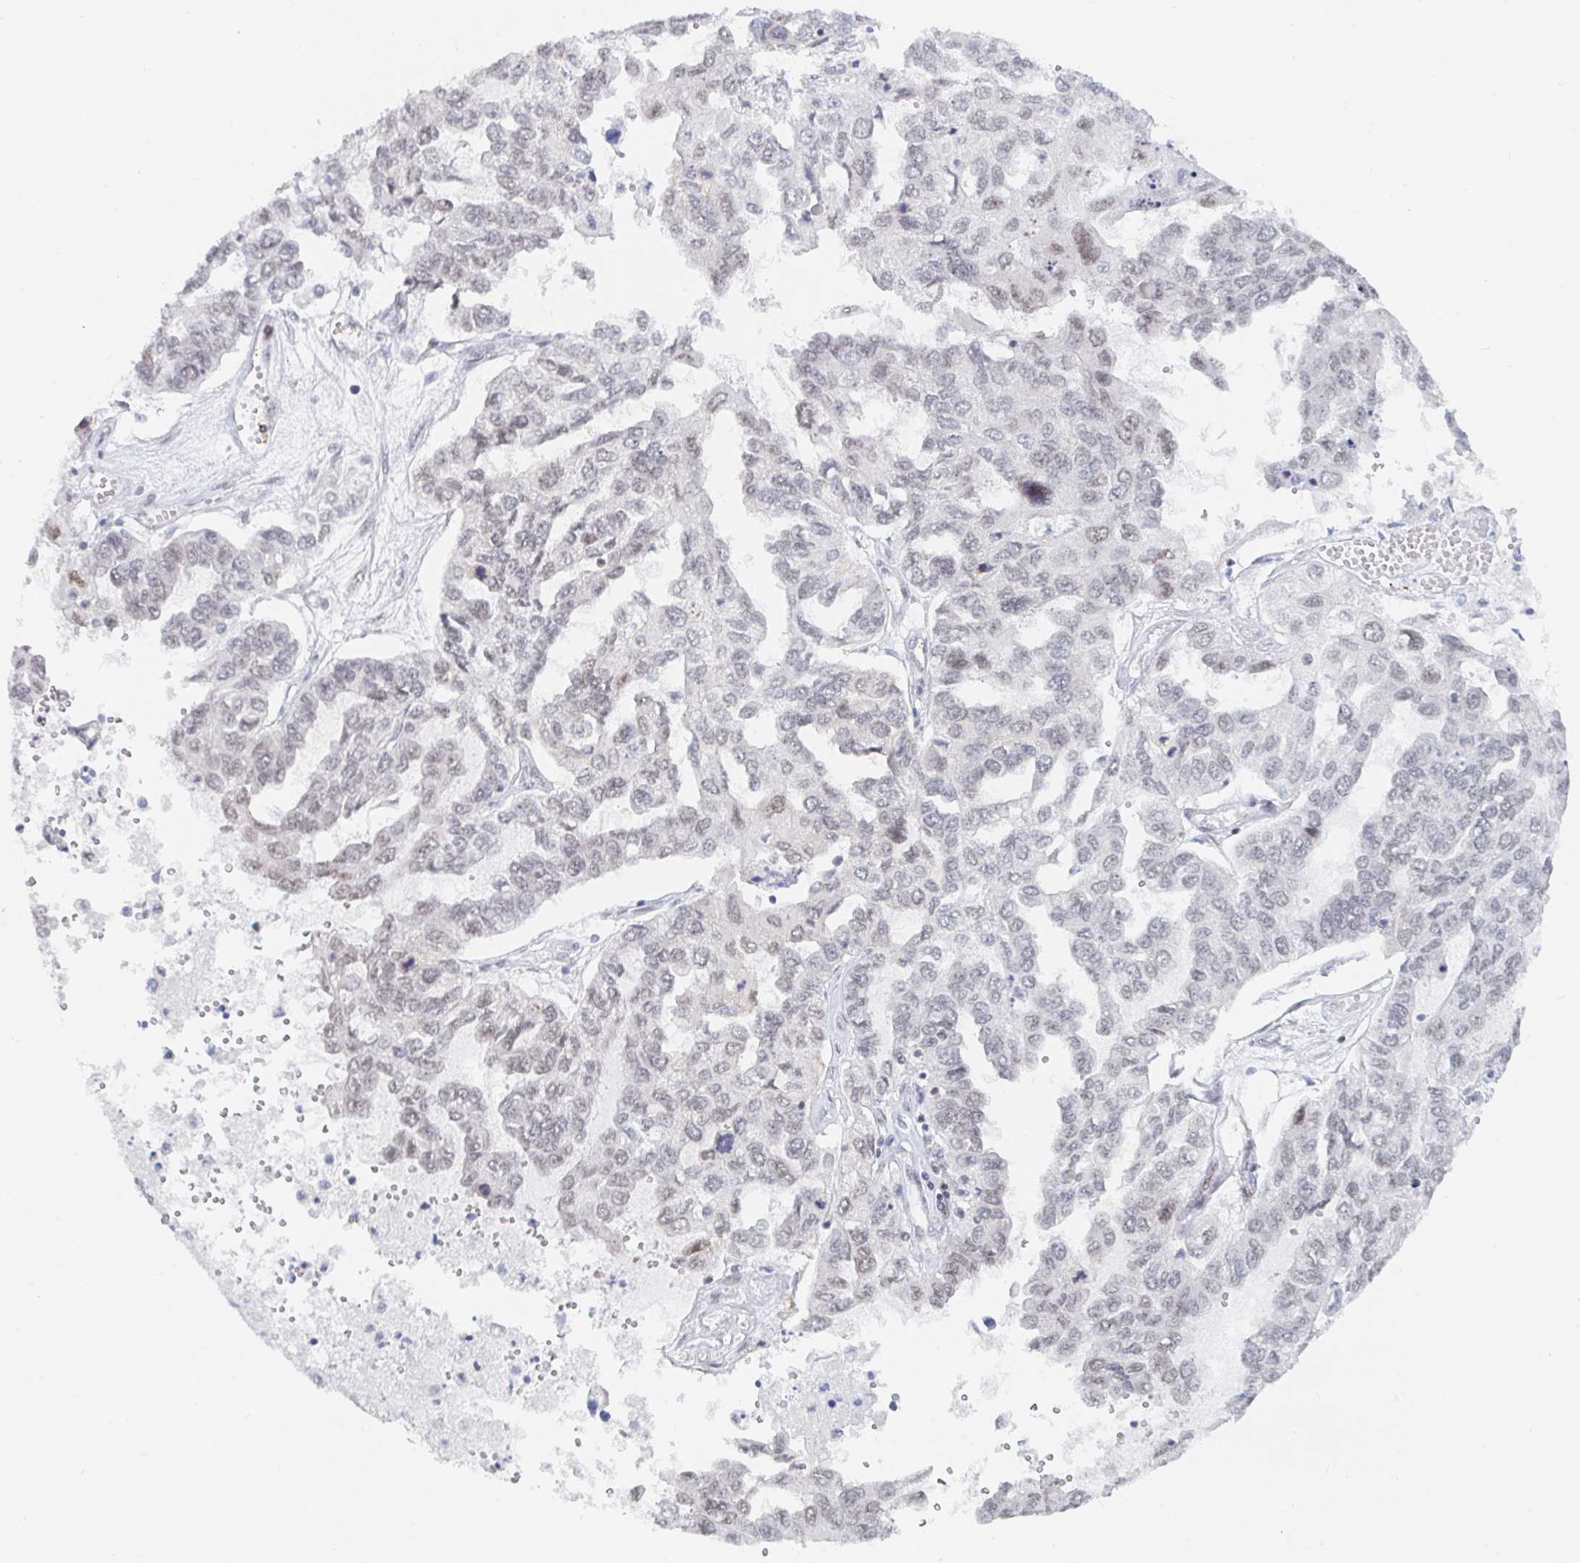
{"staining": {"intensity": "weak", "quantity": "<25%", "location": "nuclear"}, "tissue": "ovarian cancer", "cell_type": "Tumor cells", "image_type": "cancer", "snomed": [{"axis": "morphology", "description": "Cystadenocarcinoma, serous, NOS"}, {"axis": "topography", "description": "Ovary"}], "caption": "Immunohistochemistry image of human serous cystadenocarcinoma (ovarian) stained for a protein (brown), which reveals no staining in tumor cells.", "gene": "CHD2", "patient": {"sex": "female", "age": 53}}